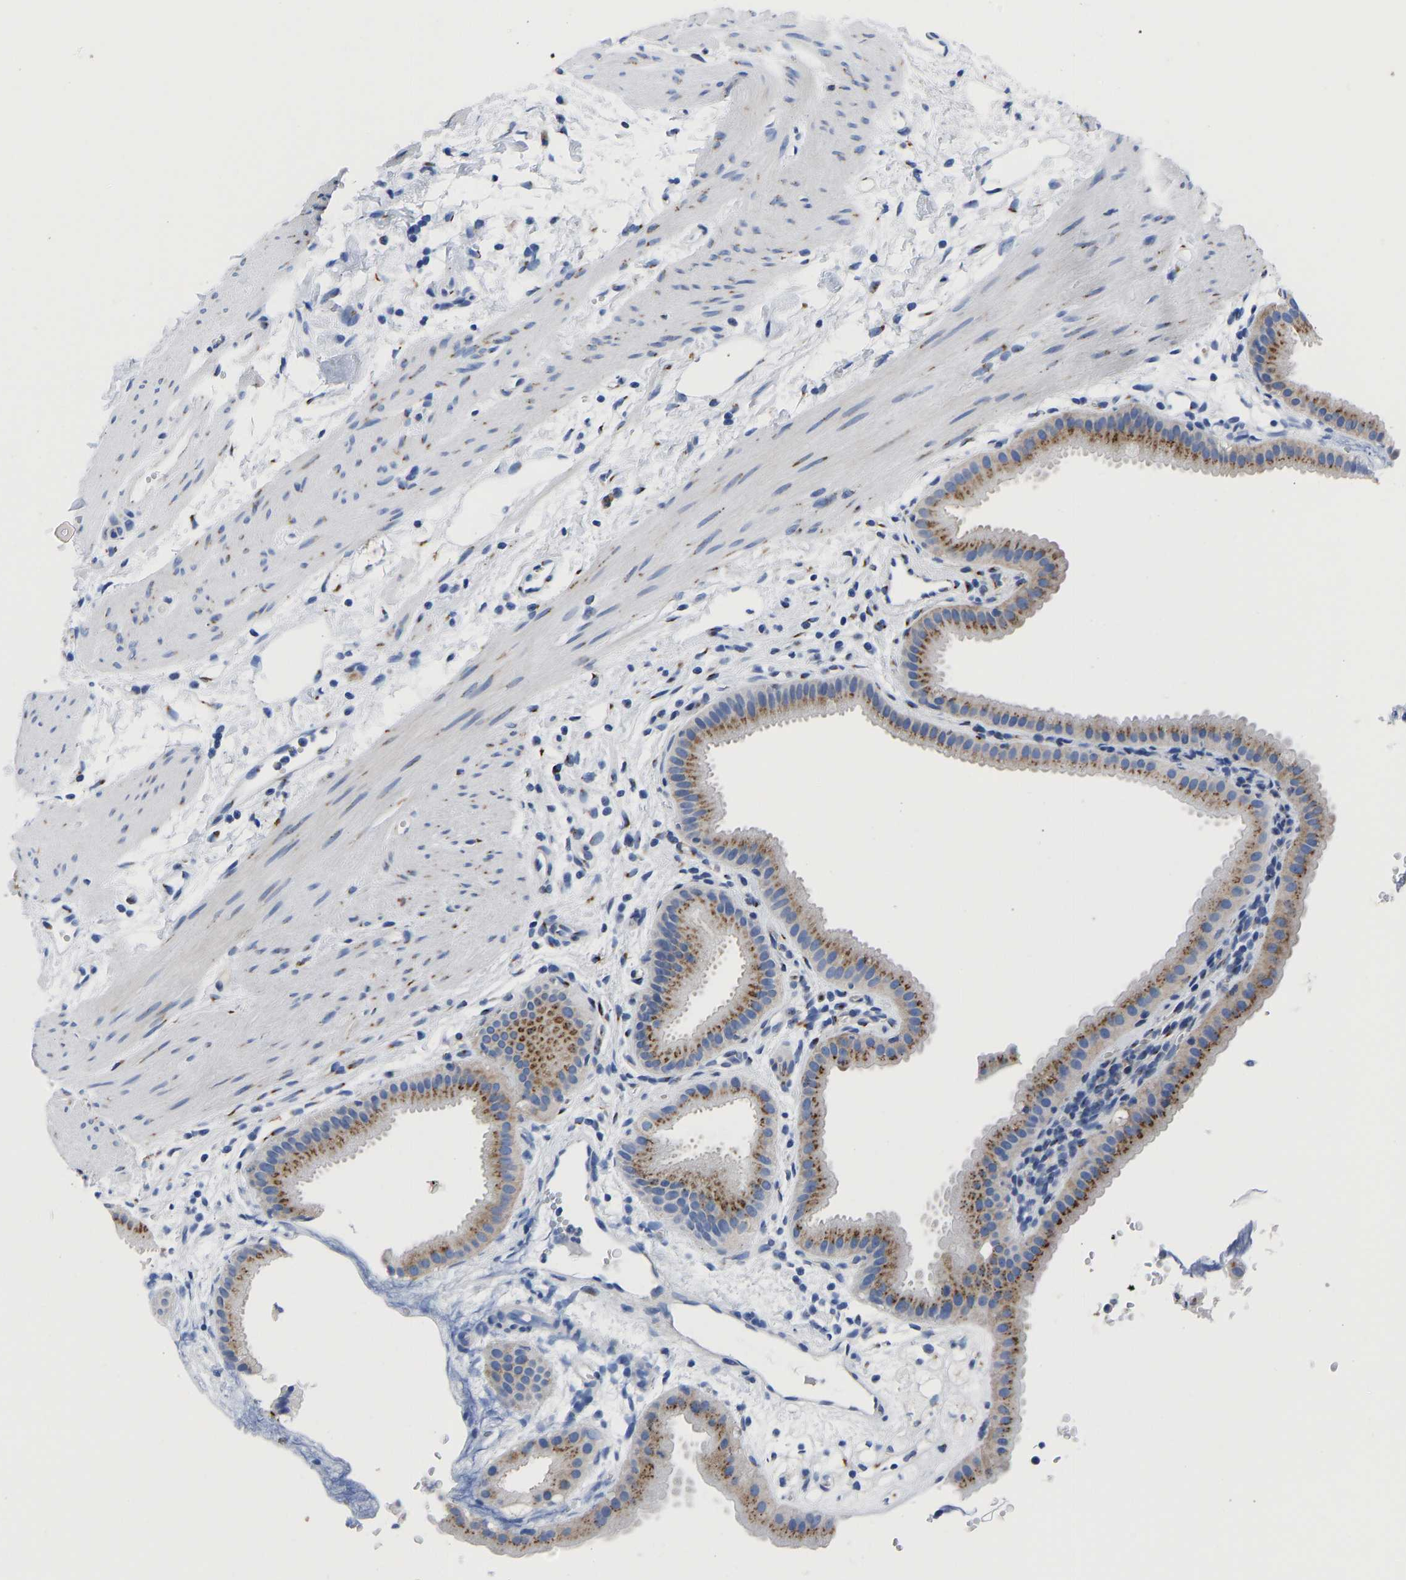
{"staining": {"intensity": "moderate", "quantity": ">75%", "location": "cytoplasmic/membranous"}, "tissue": "gallbladder", "cell_type": "Glandular cells", "image_type": "normal", "snomed": [{"axis": "morphology", "description": "Normal tissue, NOS"}, {"axis": "topography", "description": "Gallbladder"}], "caption": "DAB (3,3'-diaminobenzidine) immunohistochemical staining of normal human gallbladder exhibits moderate cytoplasmic/membranous protein expression in approximately >75% of glandular cells.", "gene": "TMEM87A", "patient": {"sex": "female", "age": 64}}